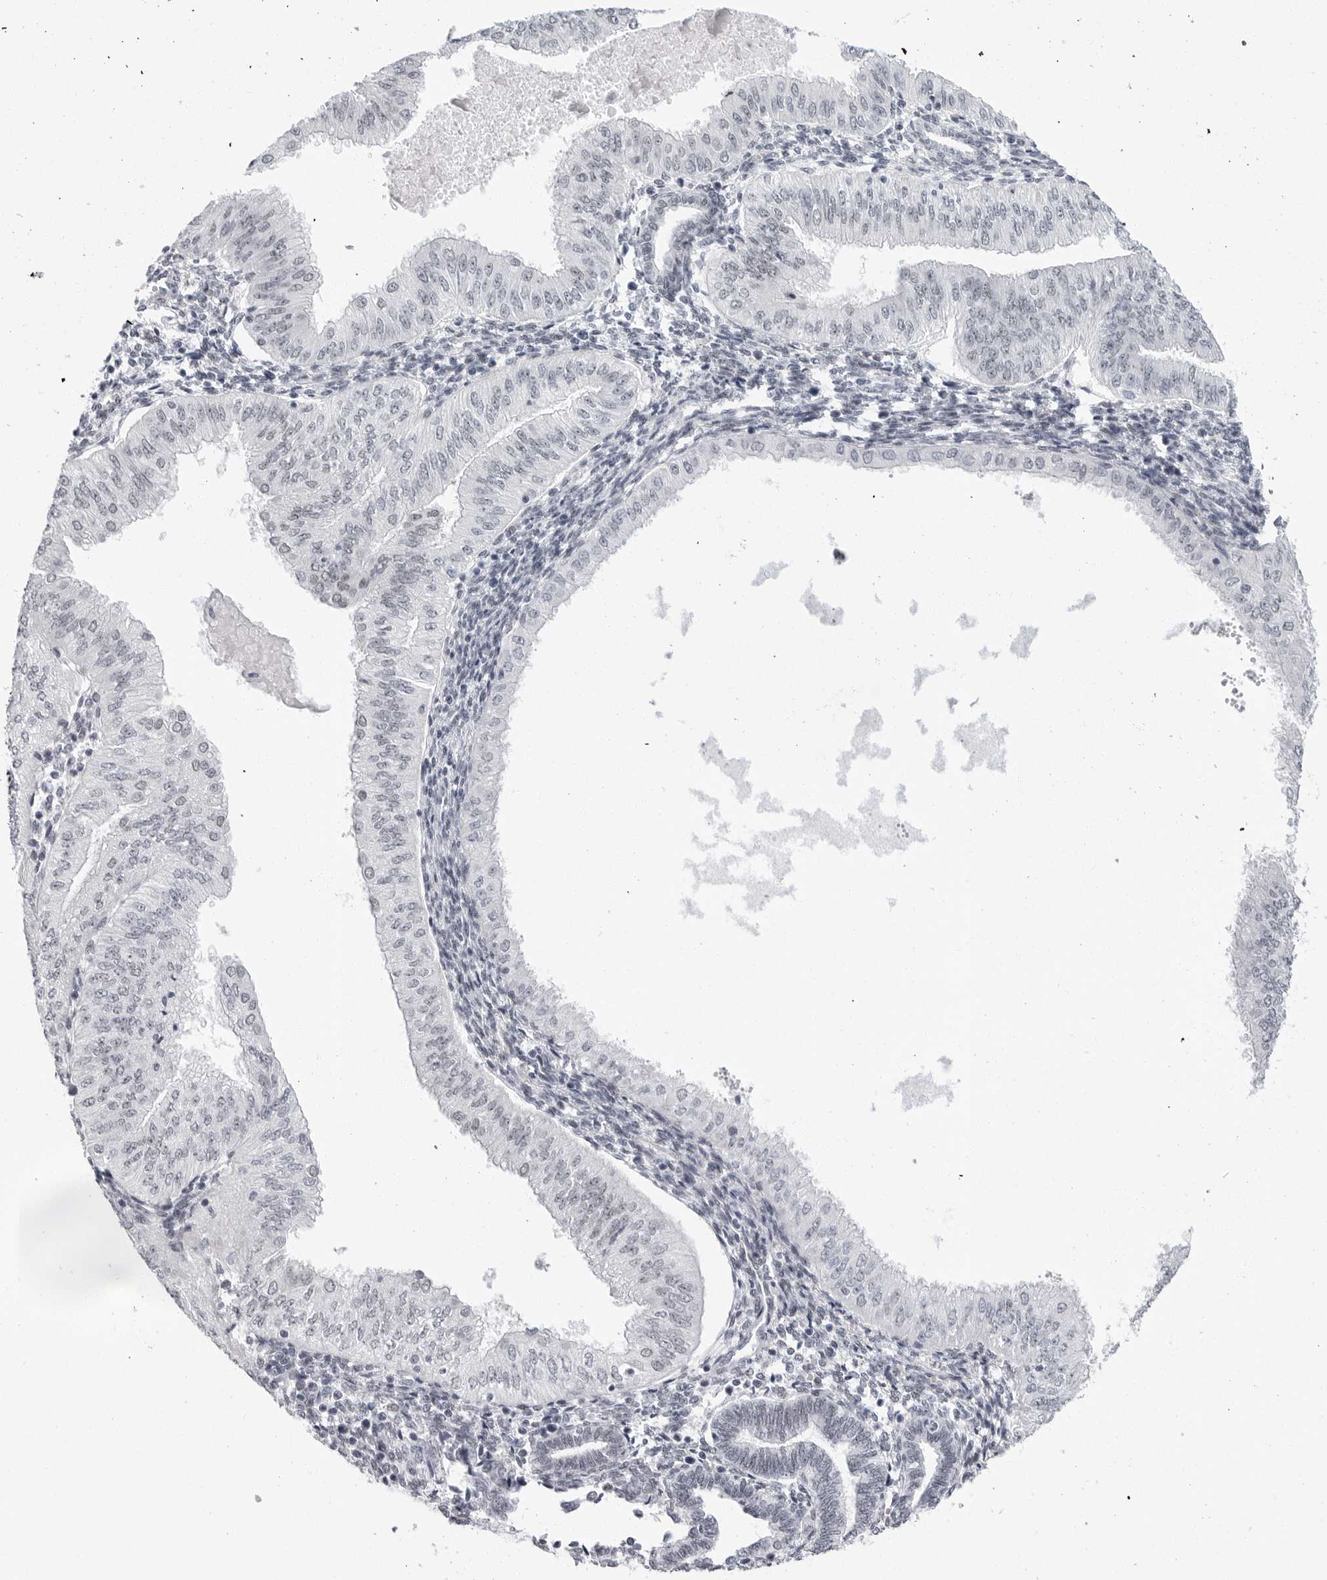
{"staining": {"intensity": "negative", "quantity": "none", "location": "none"}, "tissue": "endometrial cancer", "cell_type": "Tumor cells", "image_type": "cancer", "snomed": [{"axis": "morphology", "description": "Normal tissue, NOS"}, {"axis": "morphology", "description": "Adenocarcinoma, NOS"}, {"axis": "topography", "description": "Endometrium"}], "caption": "This is an IHC histopathology image of adenocarcinoma (endometrial). There is no expression in tumor cells.", "gene": "VEZF1", "patient": {"sex": "female", "age": 53}}